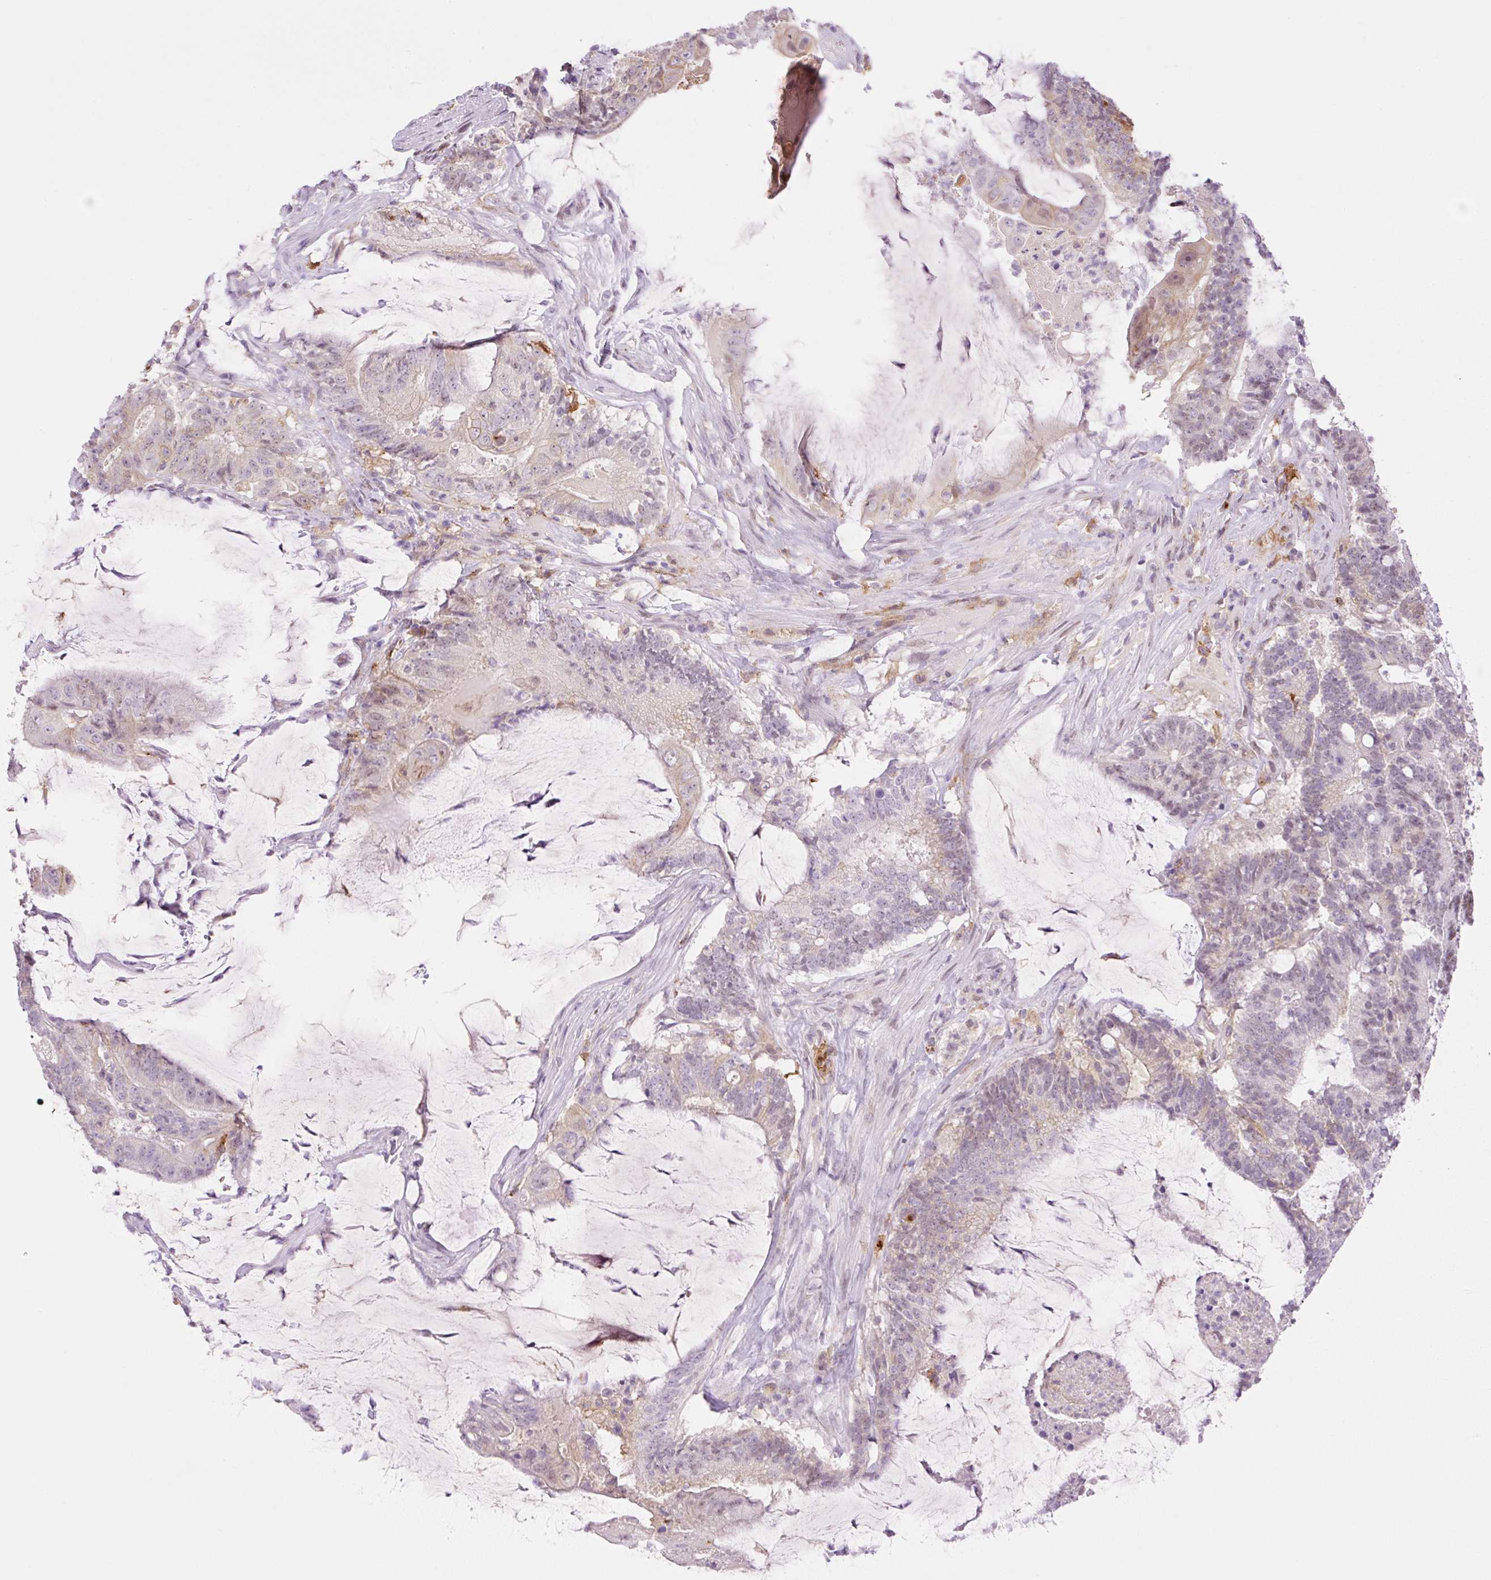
{"staining": {"intensity": "moderate", "quantity": "<25%", "location": "cytoplasmic/membranous"}, "tissue": "colorectal cancer", "cell_type": "Tumor cells", "image_type": "cancer", "snomed": [{"axis": "morphology", "description": "Adenocarcinoma, NOS"}, {"axis": "topography", "description": "Colon"}], "caption": "Colorectal cancer (adenocarcinoma) stained for a protein displays moderate cytoplasmic/membranous positivity in tumor cells. (DAB (3,3'-diaminobenzidine) IHC with brightfield microscopy, high magnification).", "gene": "PALM3", "patient": {"sex": "female", "age": 43}}